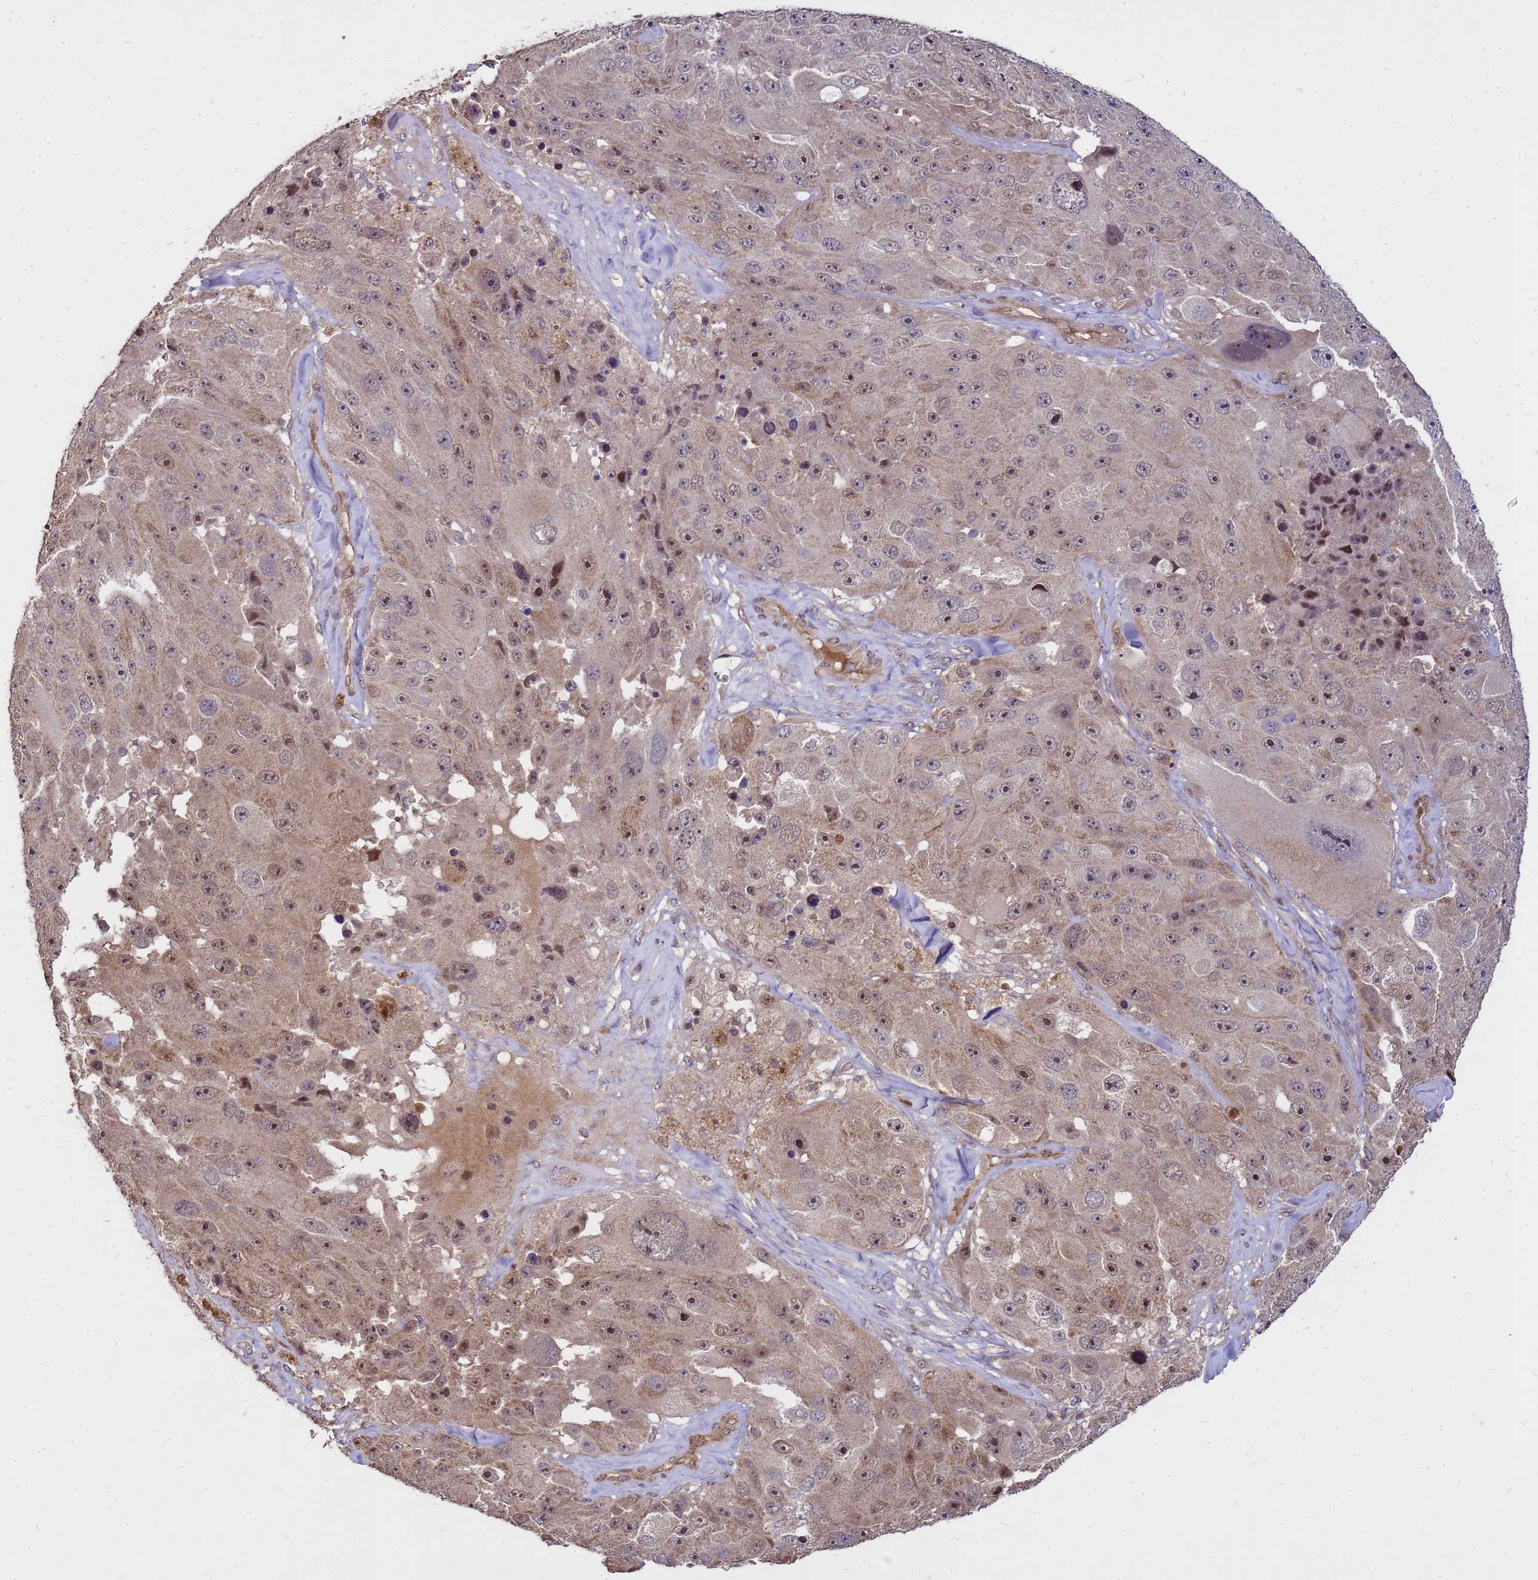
{"staining": {"intensity": "strong", "quantity": "<25%", "location": "nuclear"}, "tissue": "melanoma", "cell_type": "Tumor cells", "image_type": "cancer", "snomed": [{"axis": "morphology", "description": "Malignant melanoma, Metastatic site"}, {"axis": "topography", "description": "Lymph node"}], "caption": "IHC micrograph of human melanoma stained for a protein (brown), which demonstrates medium levels of strong nuclear staining in approximately <25% of tumor cells.", "gene": "CRBN", "patient": {"sex": "male", "age": 62}}